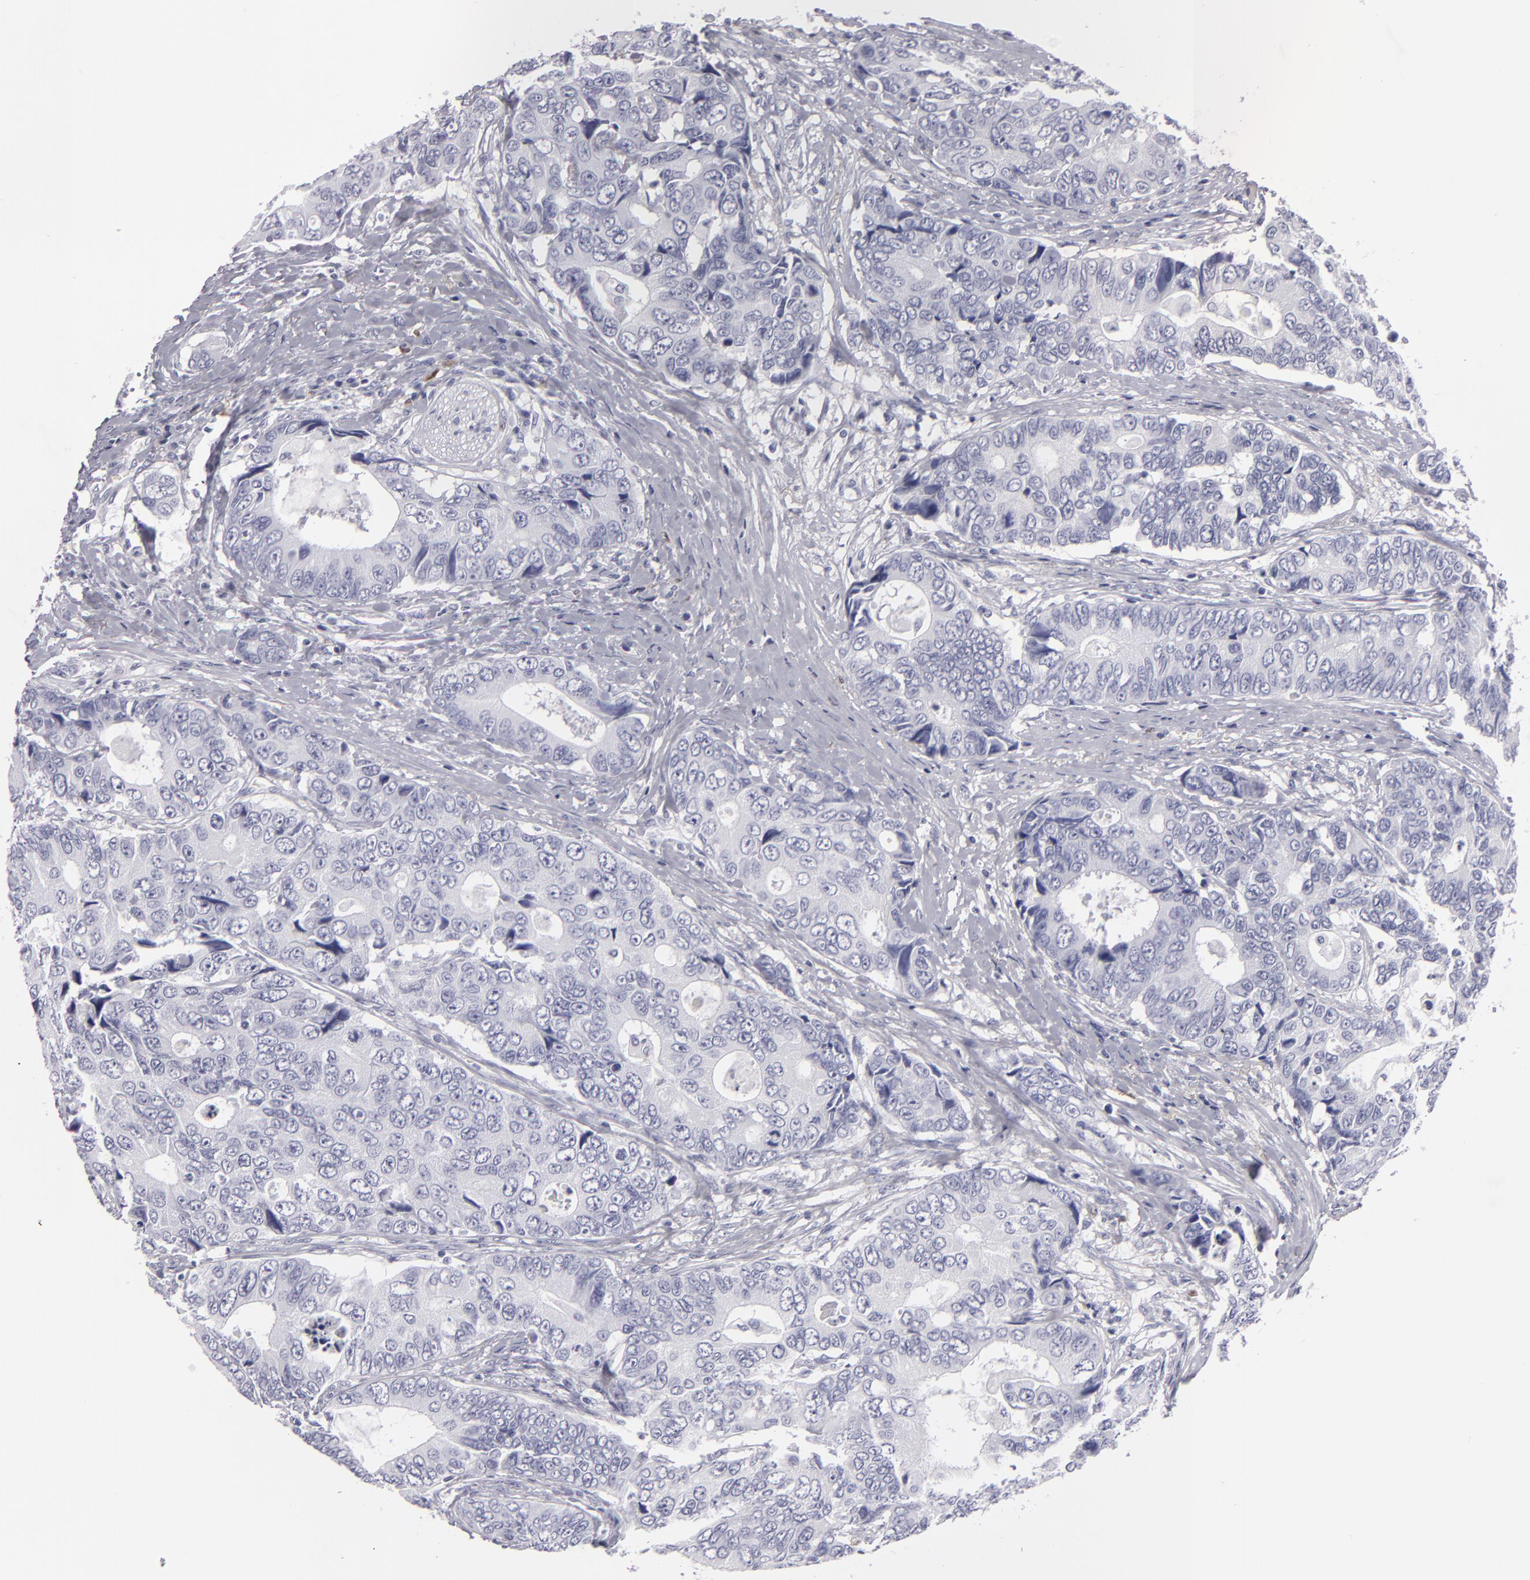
{"staining": {"intensity": "negative", "quantity": "none", "location": "none"}, "tissue": "colorectal cancer", "cell_type": "Tumor cells", "image_type": "cancer", "snomed": [{"axis": "morphology", "description": "Adenocarcinoma, NOS"}, {"axis": "topography", "description": "Rectum"}], "caption": "This image is of colorectal cancer stained with immunohistochemistry to label a protein in brown with the nuclei are counter-stained blue. There is no staining in tumor cells.", "gene": "F13A1", "patient": {"sex": "female", "age": 67}}